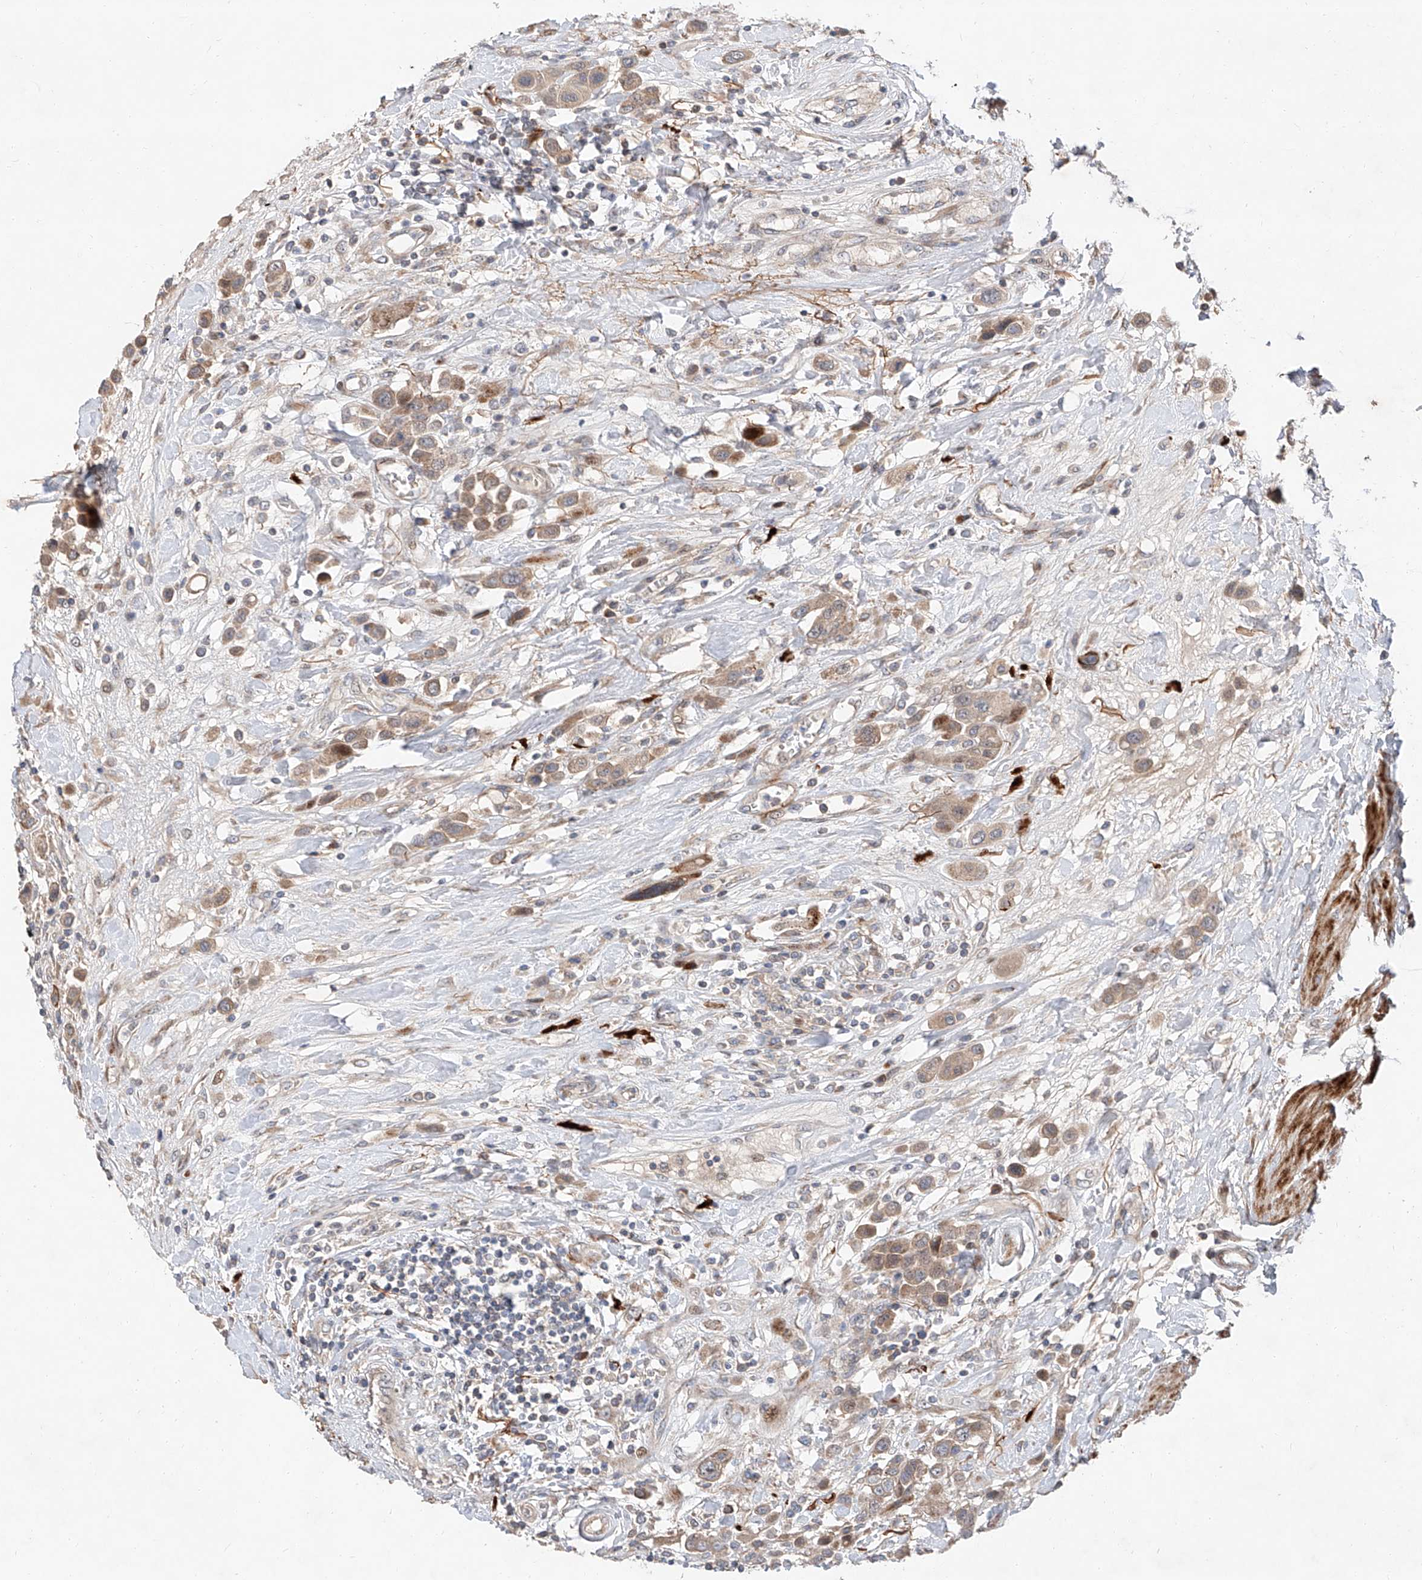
{"staining": {"intensity": "weak", "quantity": ">75%", "location": "cytoplasmic/membranous"}, "tissue": "urothelial cancer", "cell_type": "Tumor cells", "image_type": "cancer", "snomed": [{"axis": "morphology", "description": "Urothelial carcinoma, High grade"}, {"axis": "topography", "description": "Urinary bladder"}], "caption": "Protein staining by IHC displays weak cytoplasmic/membranous positivity in approximately >75% of tumor cells in urothelial cancer.", "gene": "USF3", "patient": {"sex": "male", "age": 50}}